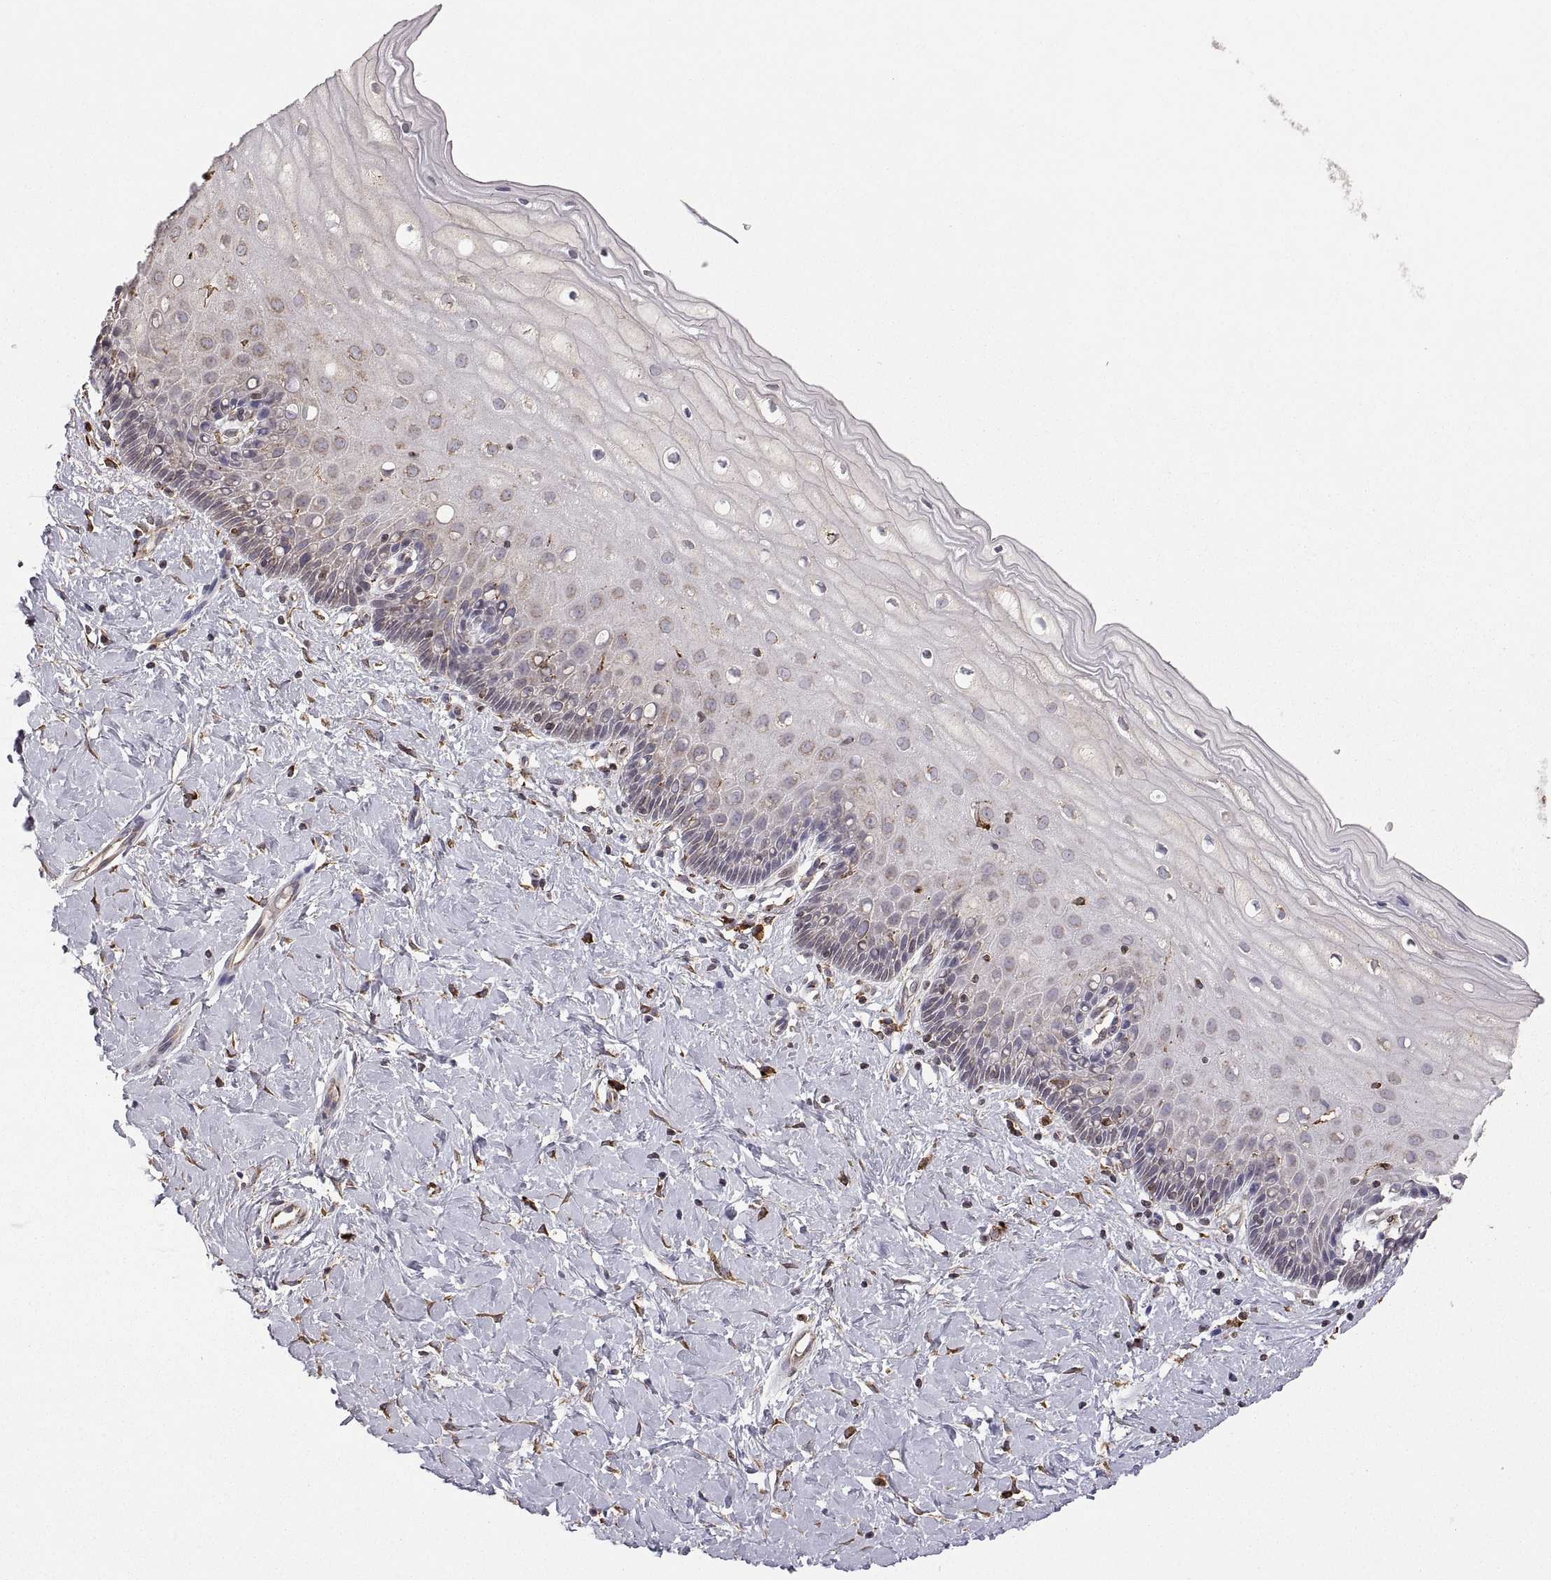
{"staining": {"intensity": "weak", "quantity": "25%-75%", "location": "cytoplasmic/membranous"}, "tissue": "cervix", "cell_type": "Squamous epithelial cells", "image_type": "normal", "snomed": [{"axis": "morphology", "description": "Normal tissue, NOS"}, {"axis": "topography", "description": "Cervix"}], "caption": "Brown immunohistochemical staining in benign cervix exhibits weak cytoplasmic/membranous staining in approximately 25%-75% of squamous epithelial cells.", "gene": "PDIA3", "patient": {"sex": "female", "age": 37}}